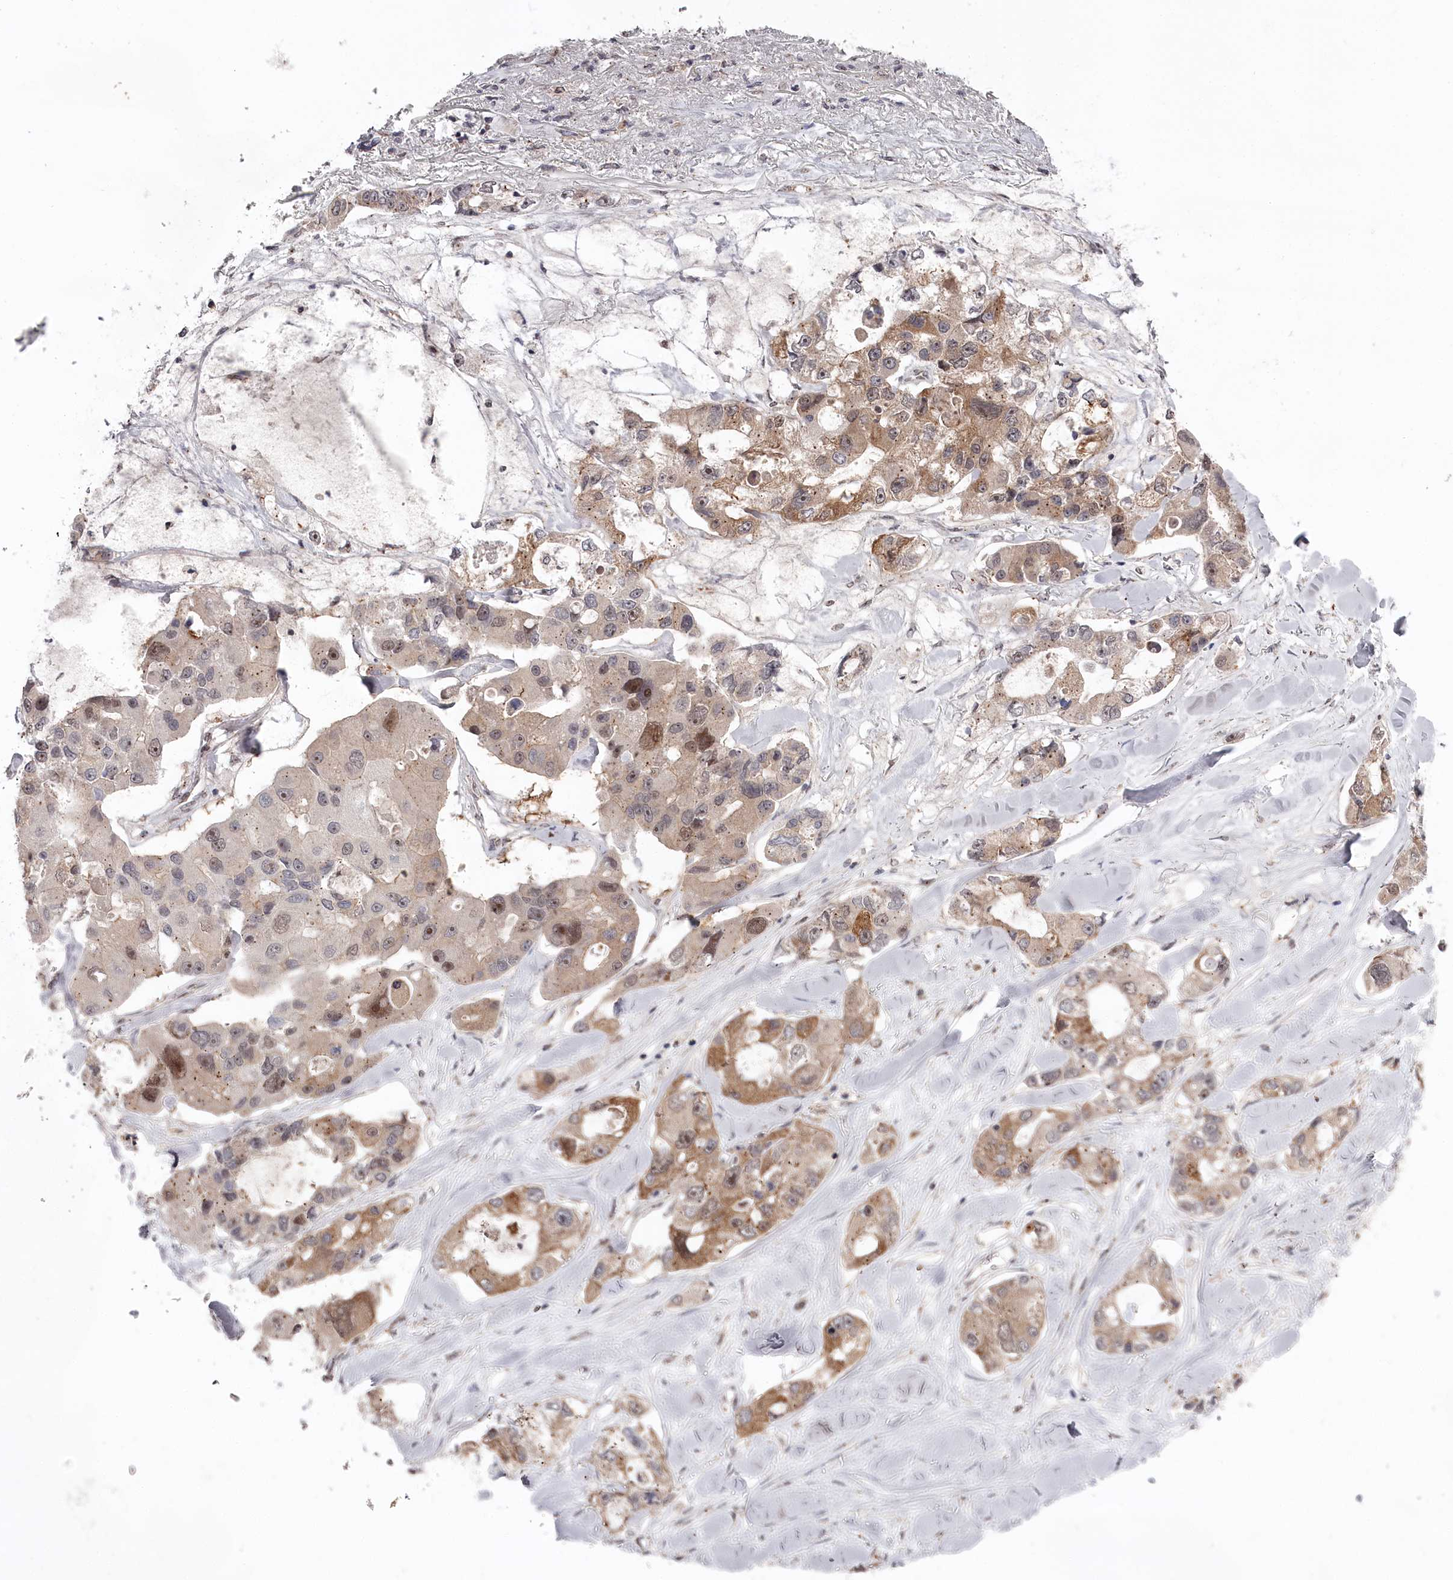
{"staining": {"intensity": "moderate", "quantity": ">75%", "location": "cytoplasmic/membranous,nuclear"}, "tissue": "lung cancer", "cell_type": "Tumor cells", "image_type": "cancer", "snomed": [{"axis": "morphology", "description": "Adenocarcinoma, NOS"}, {"axis": "topography", "description": "Lung"}], "caption": "Immunohistochemistry (IHC) histopathology image of neoplastic tissue: human lung adenocarcinoma stained using IHC shows medium levels of moderate protein expression localized specifically in the cytoplasmic/membranous and nuclear of tumor cells, appearing as a cytoplasmic/membranous and nuclear brown color.", "gene": "EXOSC1", "patient": {"sex": "female", "age": 54}}